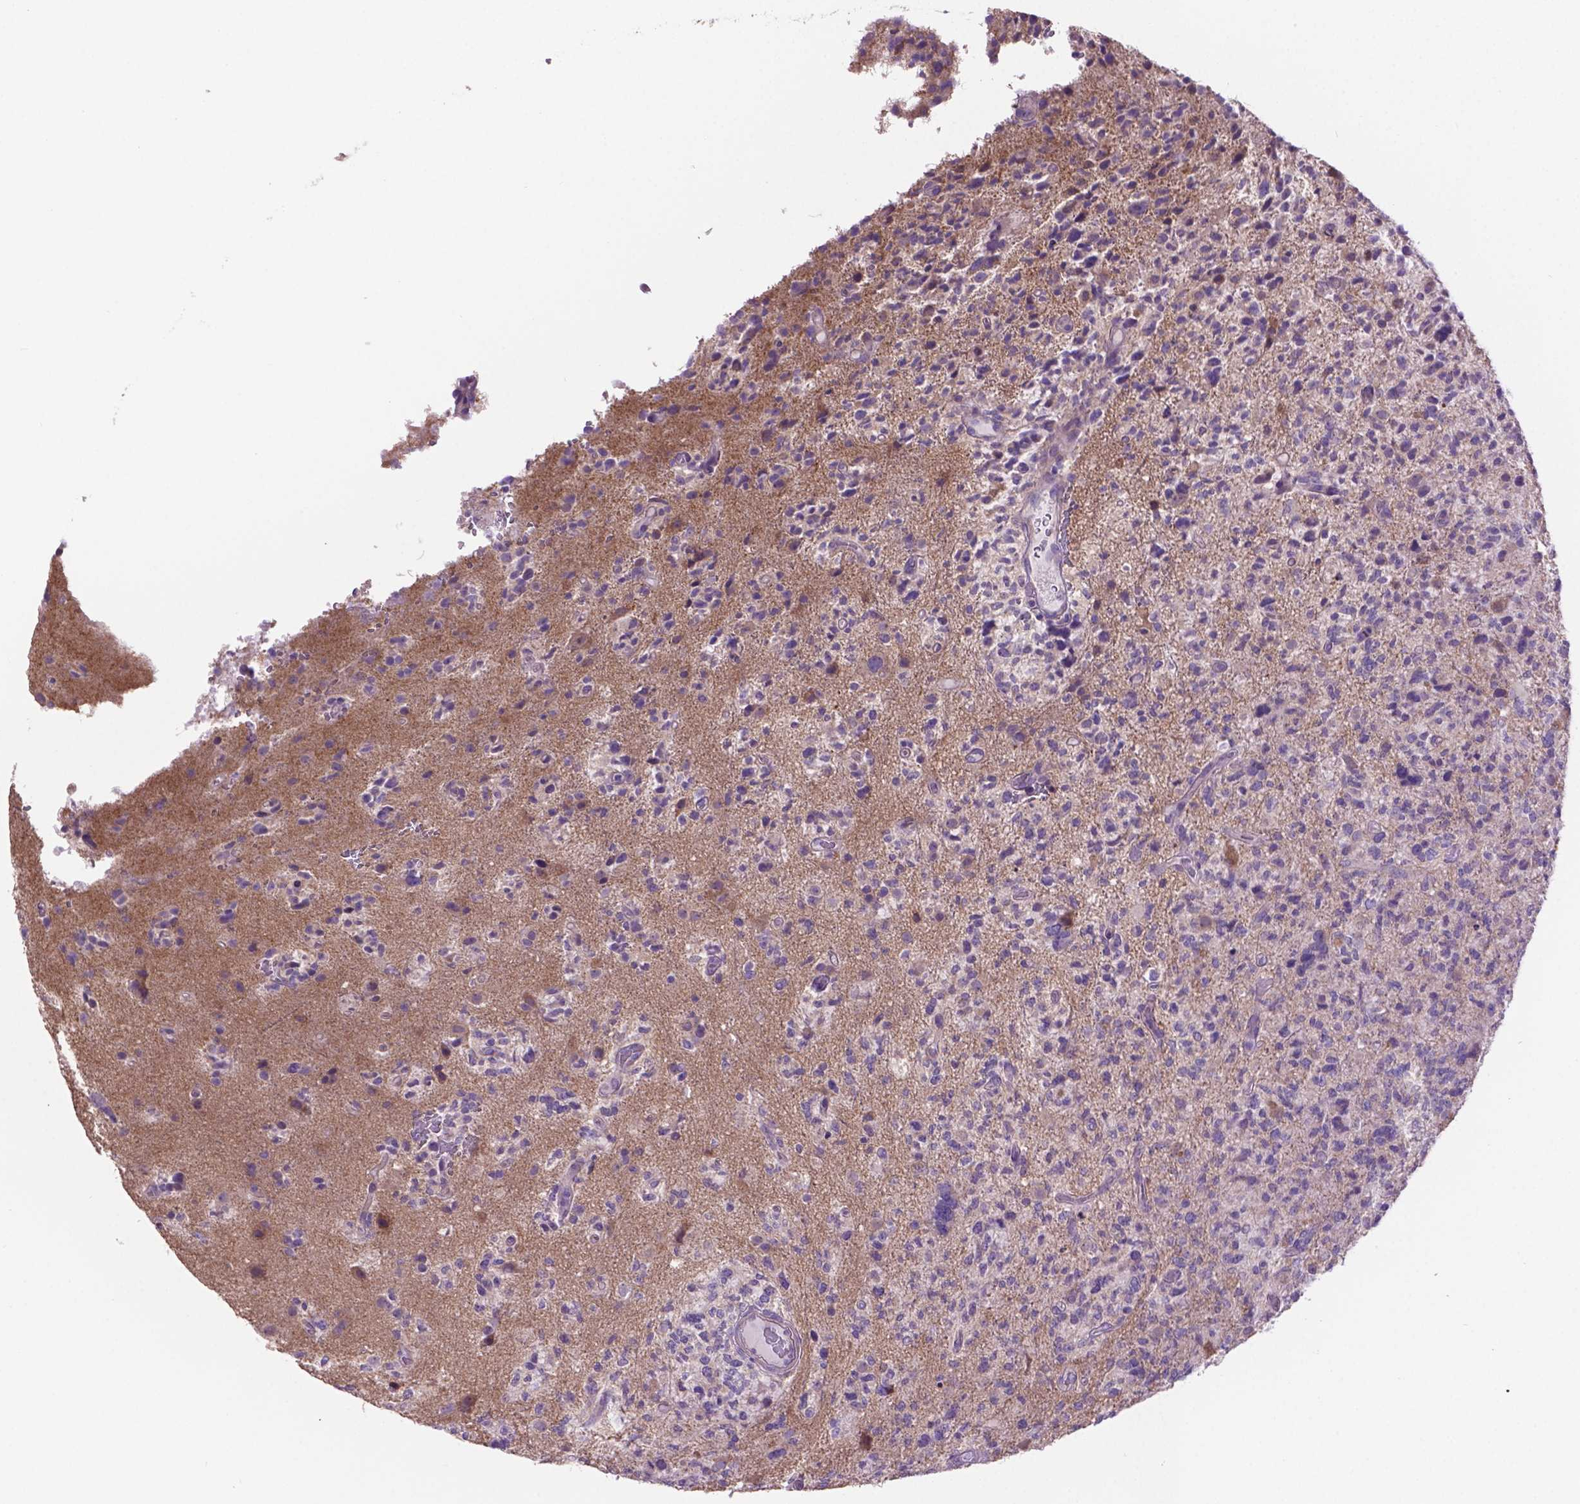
{"staining": {"intensity": "negative", "quantity": "none", "location": "none"}, "tissue": "glioma", "cell_type": "Tumor cells", "image_type": "cancer", "snomed": [{"axis": "morphology", "description": "Glioma, malignant, High grade"}, {"axis": "topography", "description": "Brain"}], "caption": "This is an immunohistochemistry (IHC) micrograph of glioma. There is no positivity in tumor cells.", "gene": "CDH7", "patient": {"sex": "female", "age": 71}}